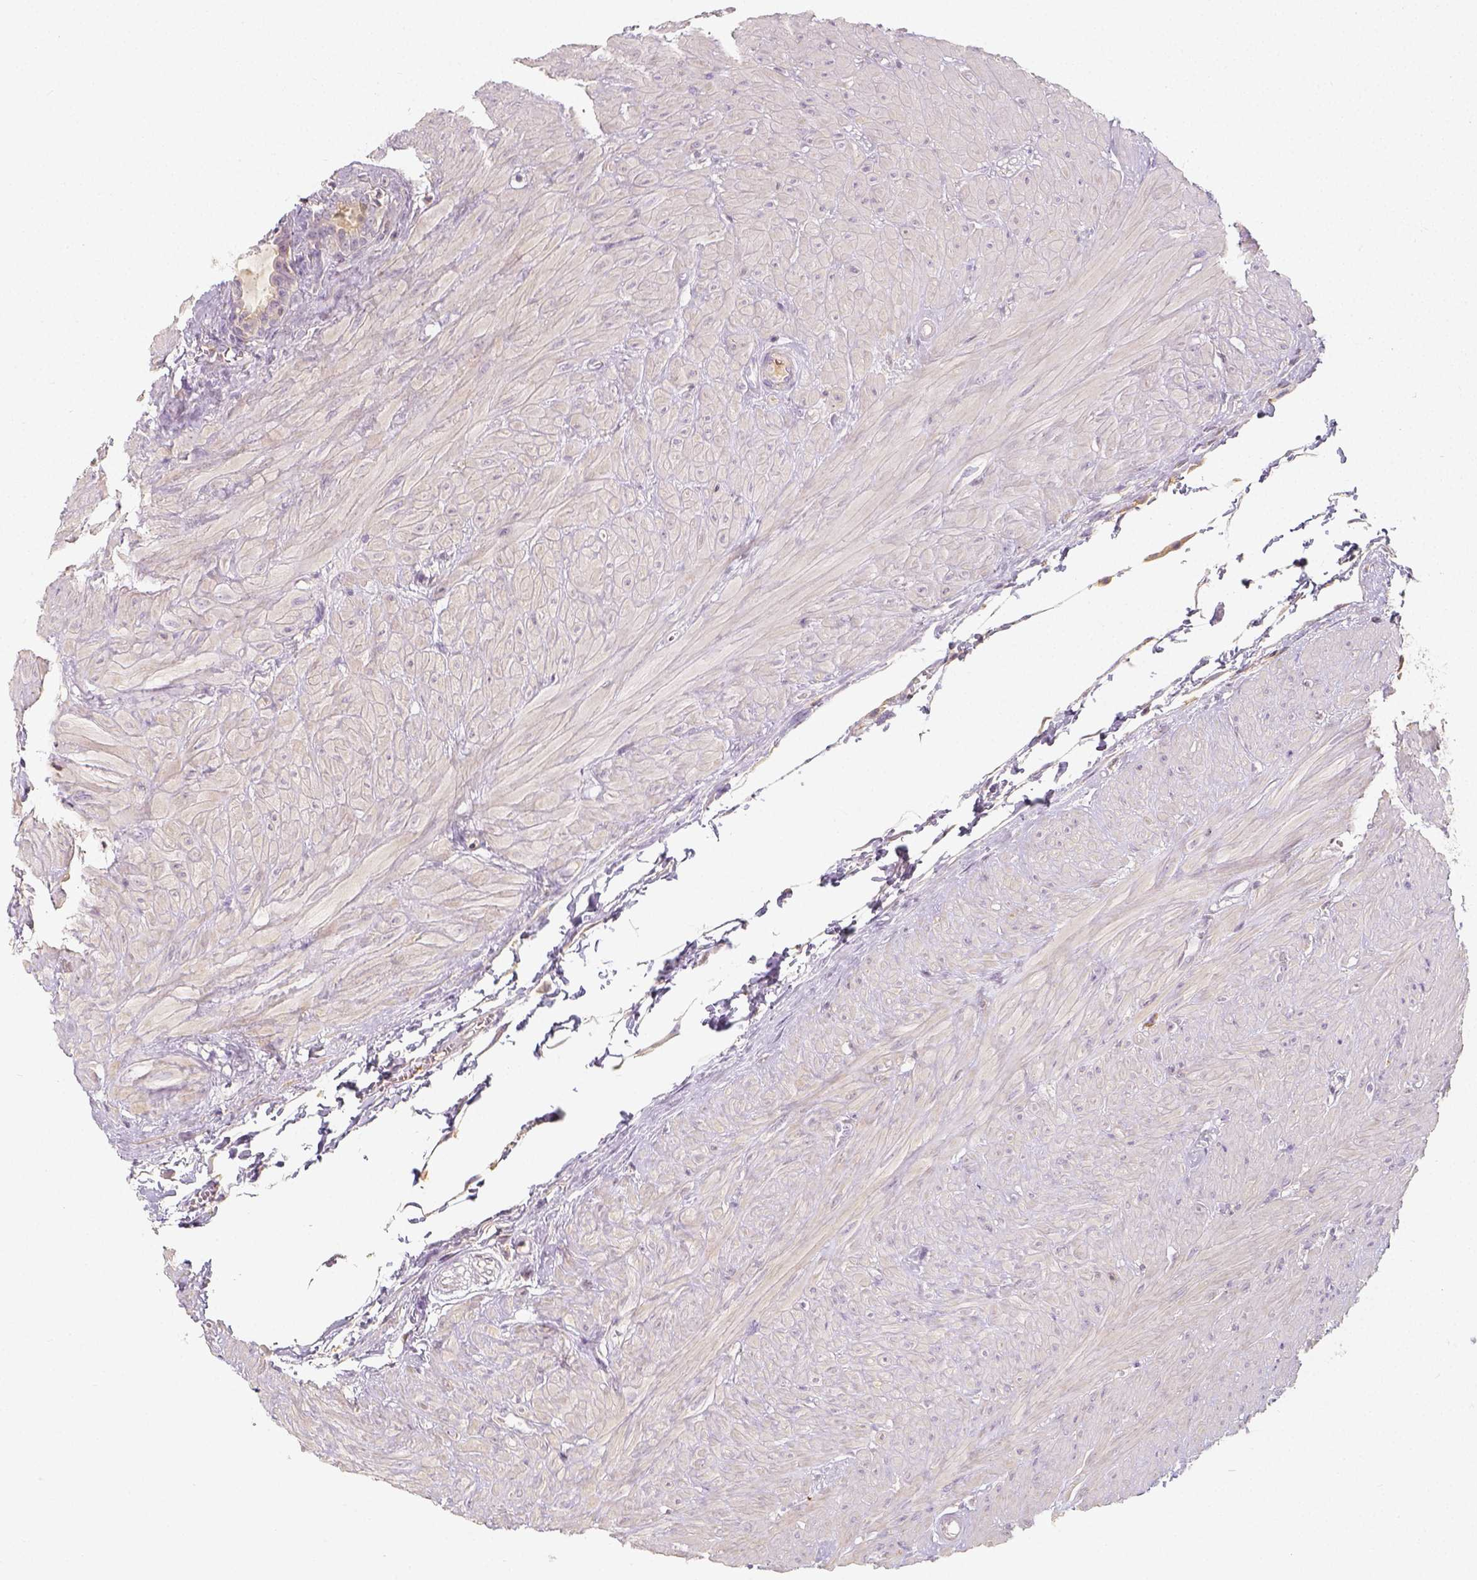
{"staining": {"intensity": "moderate", "quantity": ">75%", "location": "cytoplasmic/membranous"}, "tissue": "seminal vesicle", "cell_type": "Glandular cells", "image_type": "normal", "snomed": [{"axis": "morphology", "description": "Normal tissue, NOS"}, {"axis": "topography", "description": "Seminal veicle"}], "caption": "A high-resolution image shows immunohistochemistry staining of unremarkable seminal vesicle, which displays moderate cytoplasmic/membranous positivity in approximately >75% of glandular cells.", "gene": "PTPRJ", "patient": {"sex": "male", "age": 76}}